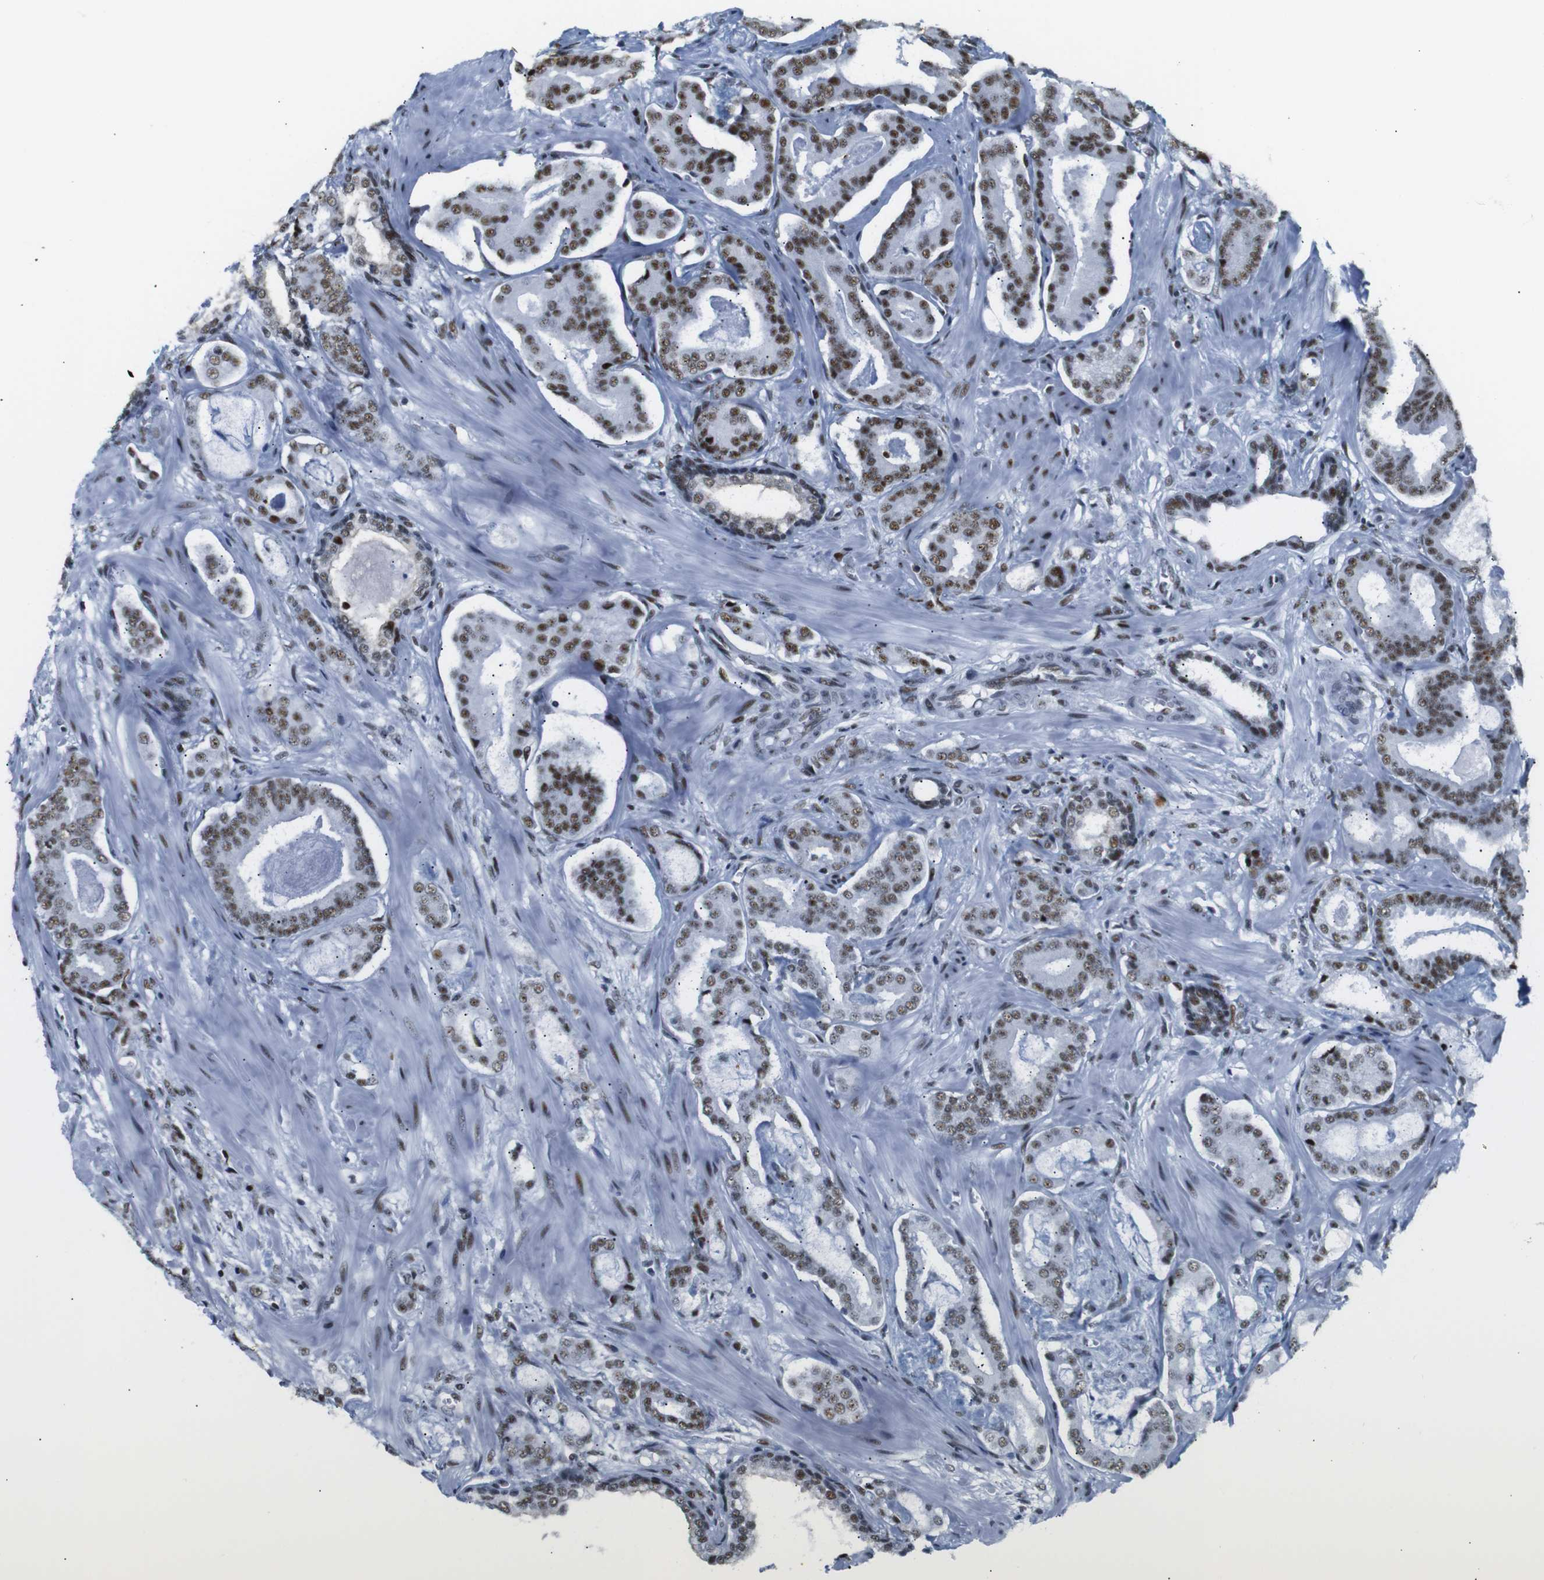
{"staining": {"intensity": "strong", "quantity": "25%-75%", "location": "nuclear"}, "tissue": "prostate cancer", "cell_type": "Tumor cells", "image_type": "cancer", "snomed": [{"axis": "morphology", "description": "Adenocarcinoma, Low grade"}, {"axis": "topography", "description": "Prostate"}], "caption": "The immunohistochemical stain shows strong nuclear expression in tumor cells of prostate cancer tissue.", "gene": "TRA2B", "patient": {"sex": "male", "age": 53}}